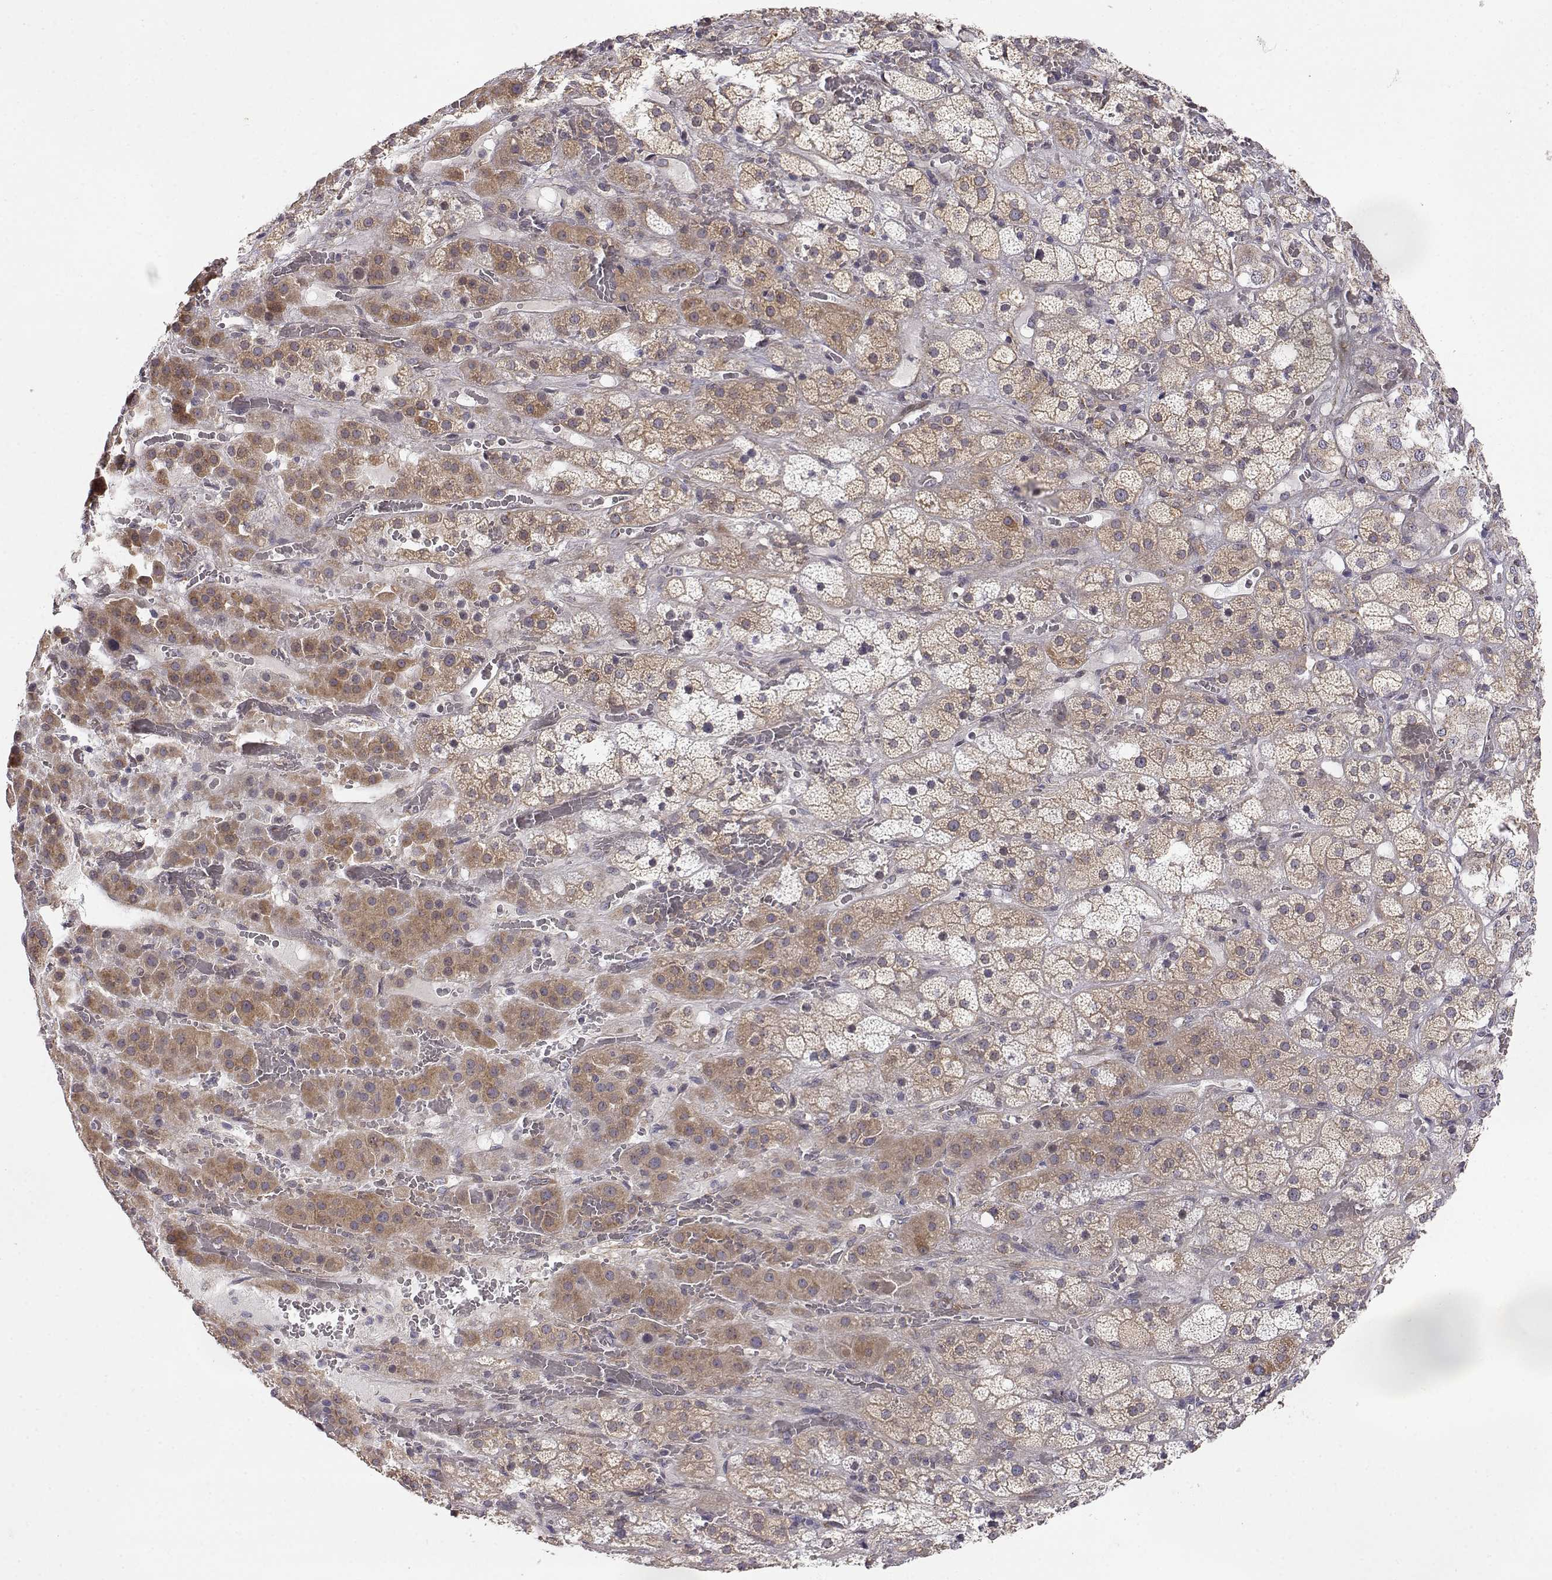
{"staining": {"intensity": "moderate", "quantity": ">75%", "location": "cytoplasmic/membranous"}, "tissue": "adrenal gland", "cell_type": "Glandular cells", "image_type": "normal", "snomed": [{"axis": "morphology", "description": "Normal tissue, NOS"}, {"axis": "topography", "description": "Adrenal gland"}], "caption": "Protein staining shows moderate cytoplasmic/membranous staining in approximately >75% of glandular cells in normal adrenal gland.", "gene": "PAIP1", "patient": {"sex": "male", "age": 57}}